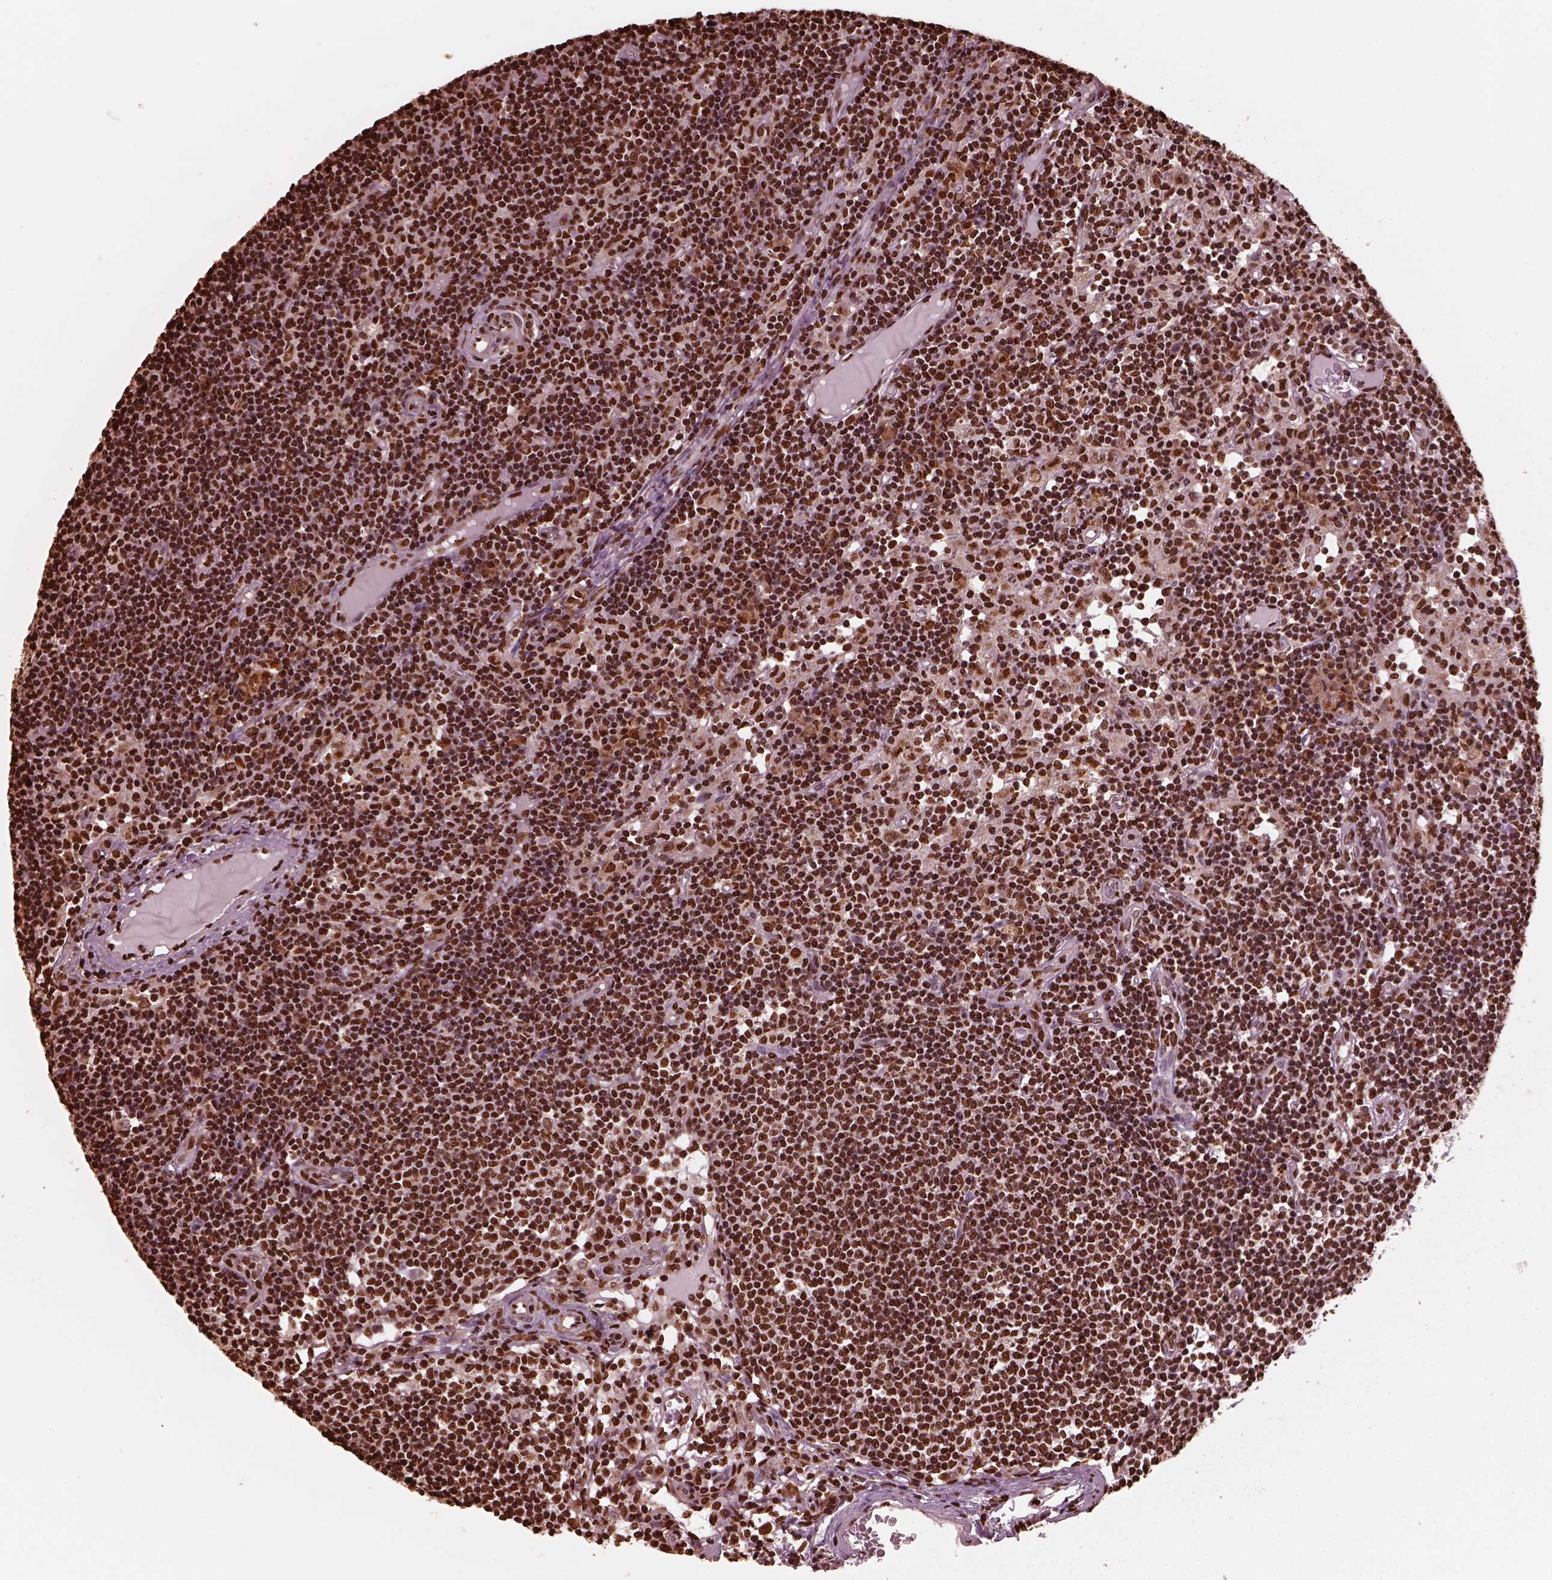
{"staining": {"intensity": "moderate", "quantity": ">75%", "location": "nuclear"}, "tissue": "lymph node", "cell_type": "Germinal center cells", "image_type": "normal", "snomed": [{"axis": "morphology", "description": "Normal tissue, NOS"}, {"axis": "topography", "description": "Lymph node"}], "caption": "Immunohistochemical staining of unremarkable lymph node demonstrates >75% levels of moderate nuclear protein staining in about >75% of germinal center cells. The protein is shown in brown color, while the nuclei are stained blue.", "gene": "NSD1", "patient": {"sex": "female", "age": 72}}